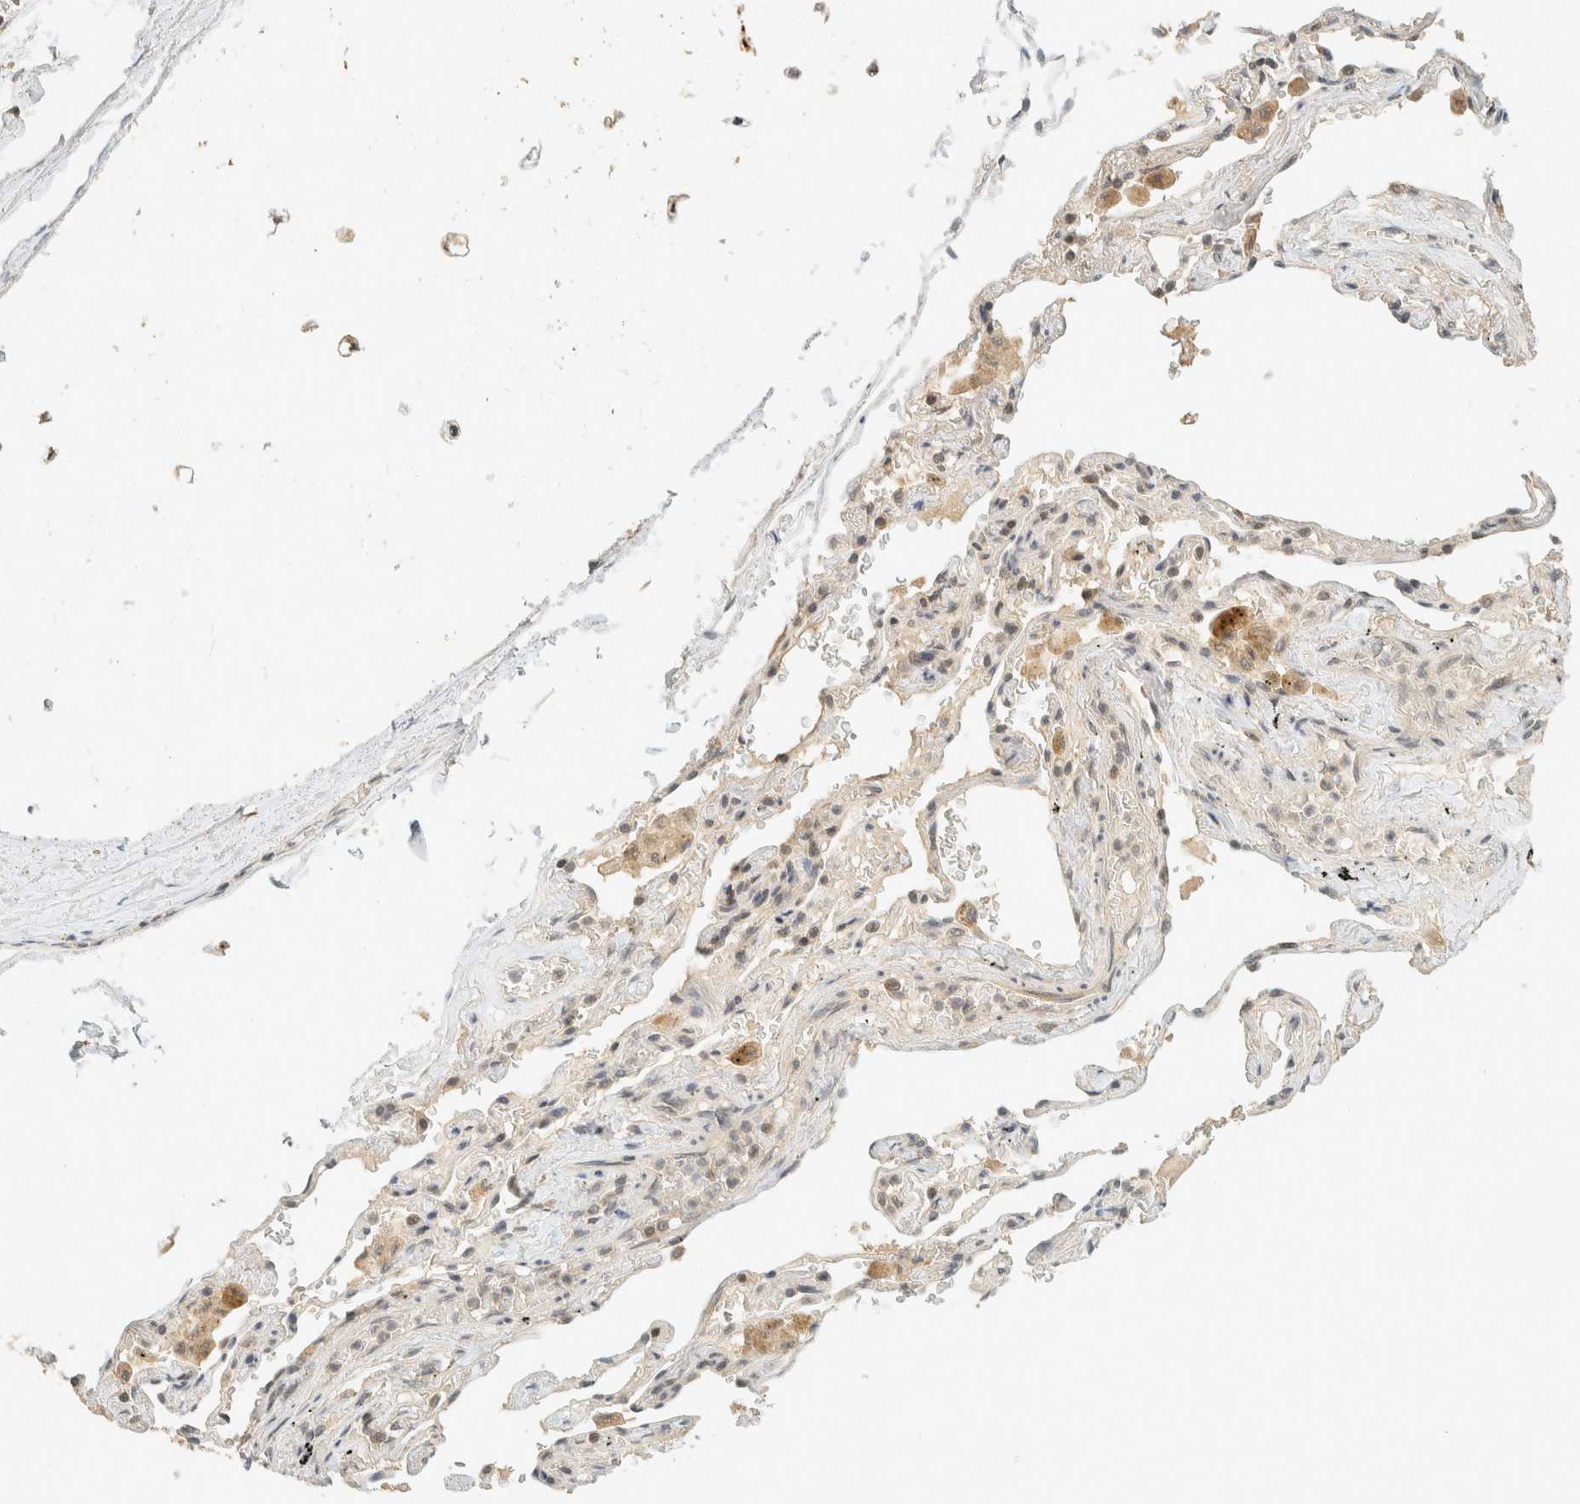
{"staining": {"intensity": "weak", "quantity": ">75%", "location": "cytoplasmic/membranous"}, "tissue": "adipose tissue", "cell_type": "Adipocytes", "image_type": "normal", "snomed": [{"axis": "morphology", "description": "Normal tissue, NOS"}, {"axis": "topography", "description": "Cartilage tissue"}, {"axis": "topography", "description": "Lung"}], "caption": "Immunohistochemical staining of benign adipose tissue shows low levels of weak cytoplasmic/membranous expression in about >75% of adipocytes.", "gene": "KIFAP3", "patient": {"sex": "female", "age": 77}}